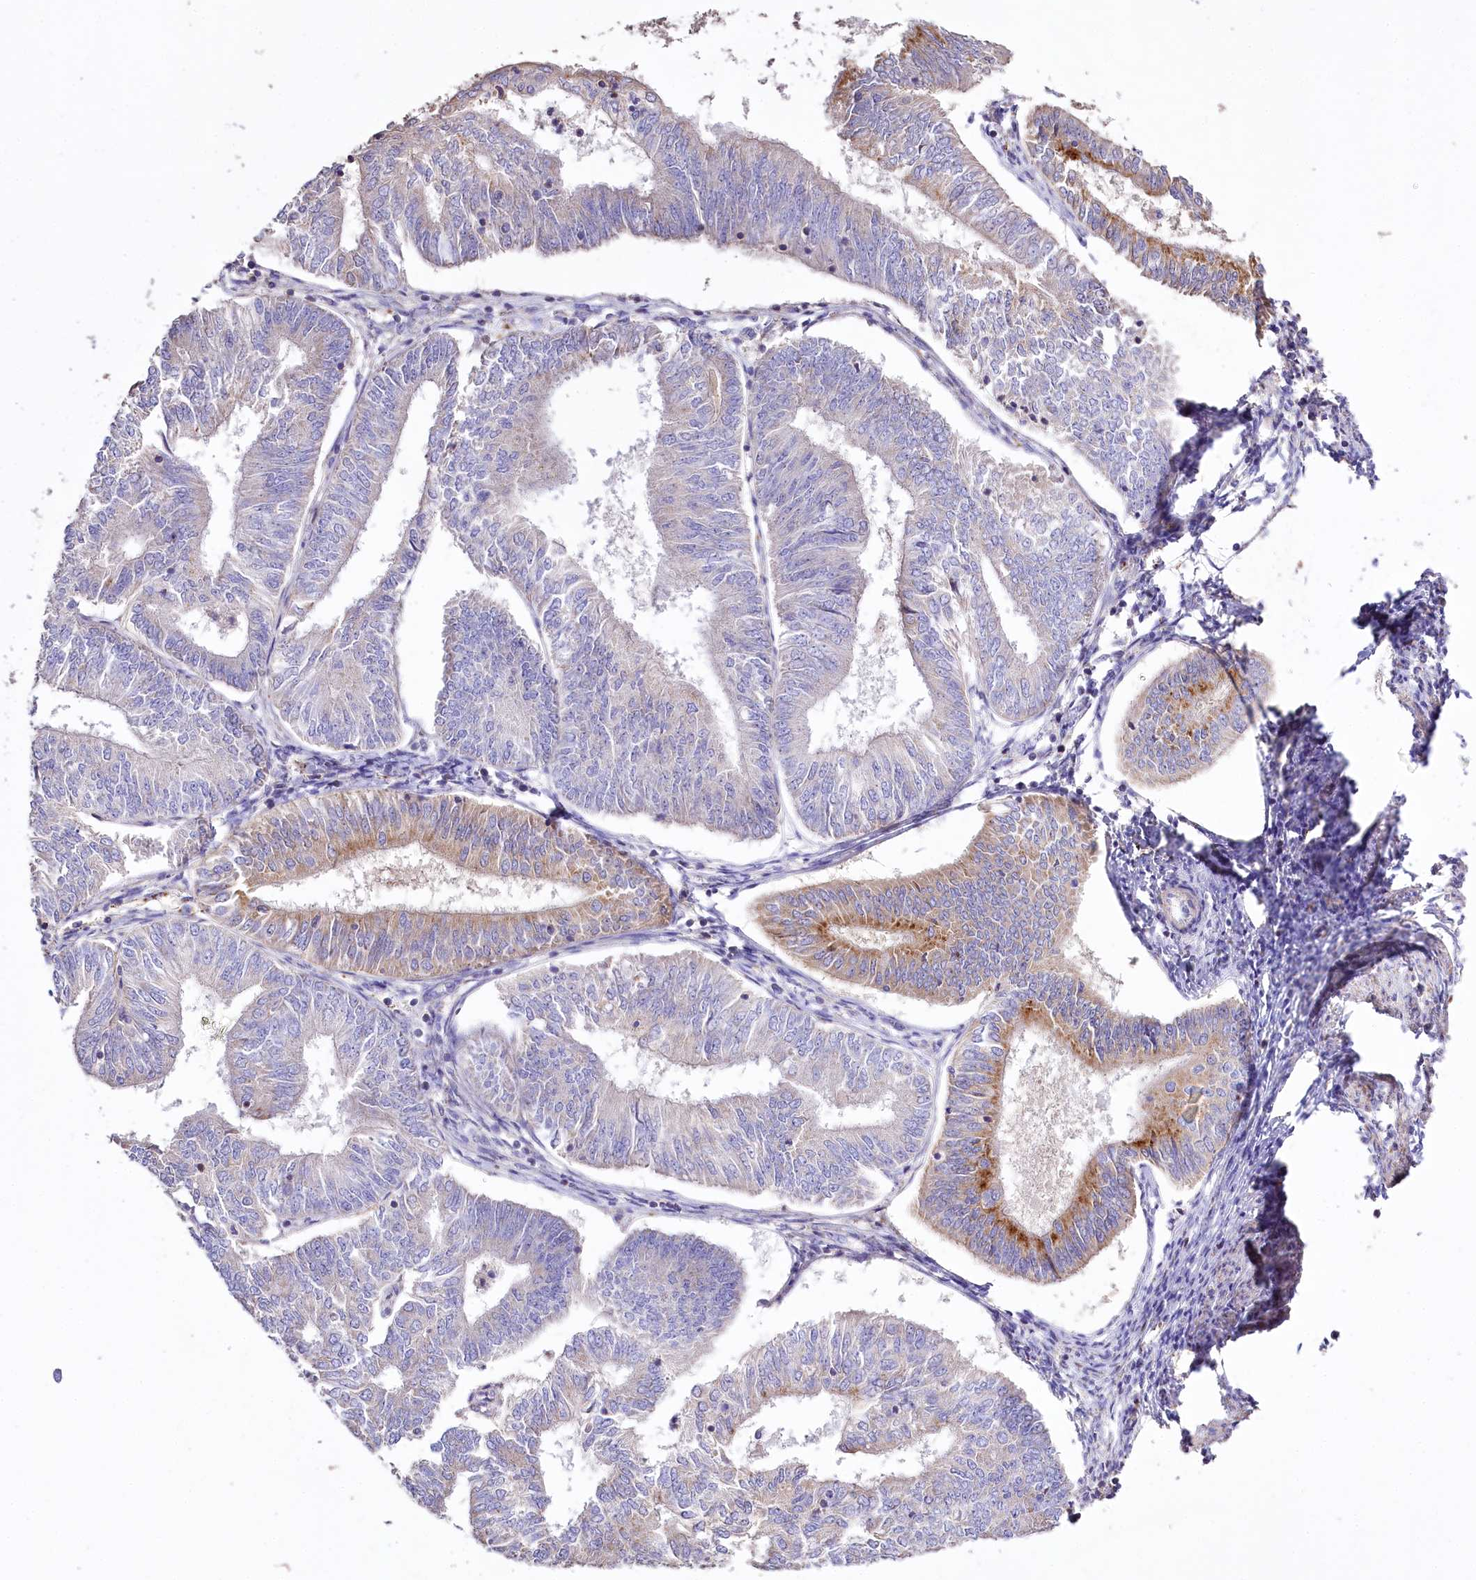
{"staining": {"intensity": "moderate", "quantity": "<25%", "location": "cytoplasmic/membranous"}, "tissue": "endometrial cancer", "cell_type": "Tumor cells", "image_type": "cancer", "snomed": [{"axis": "morphology", "description": "Adenocarcinoma, NOS"}, {"axis": "topography", "description": "Endometrium"}], "caption": "Protein expression analysis of human endometrial adenocarcinoma reveals moderate cytoplasmic/membranous staining in approximately <25% of tumor cells. The staining was performed using DAB, with brown indicating positive protein expression. Nuclei are stained blue with hematoxylin.", "gene": "PTER", "patient": {"sex": "female", "age": 58}}